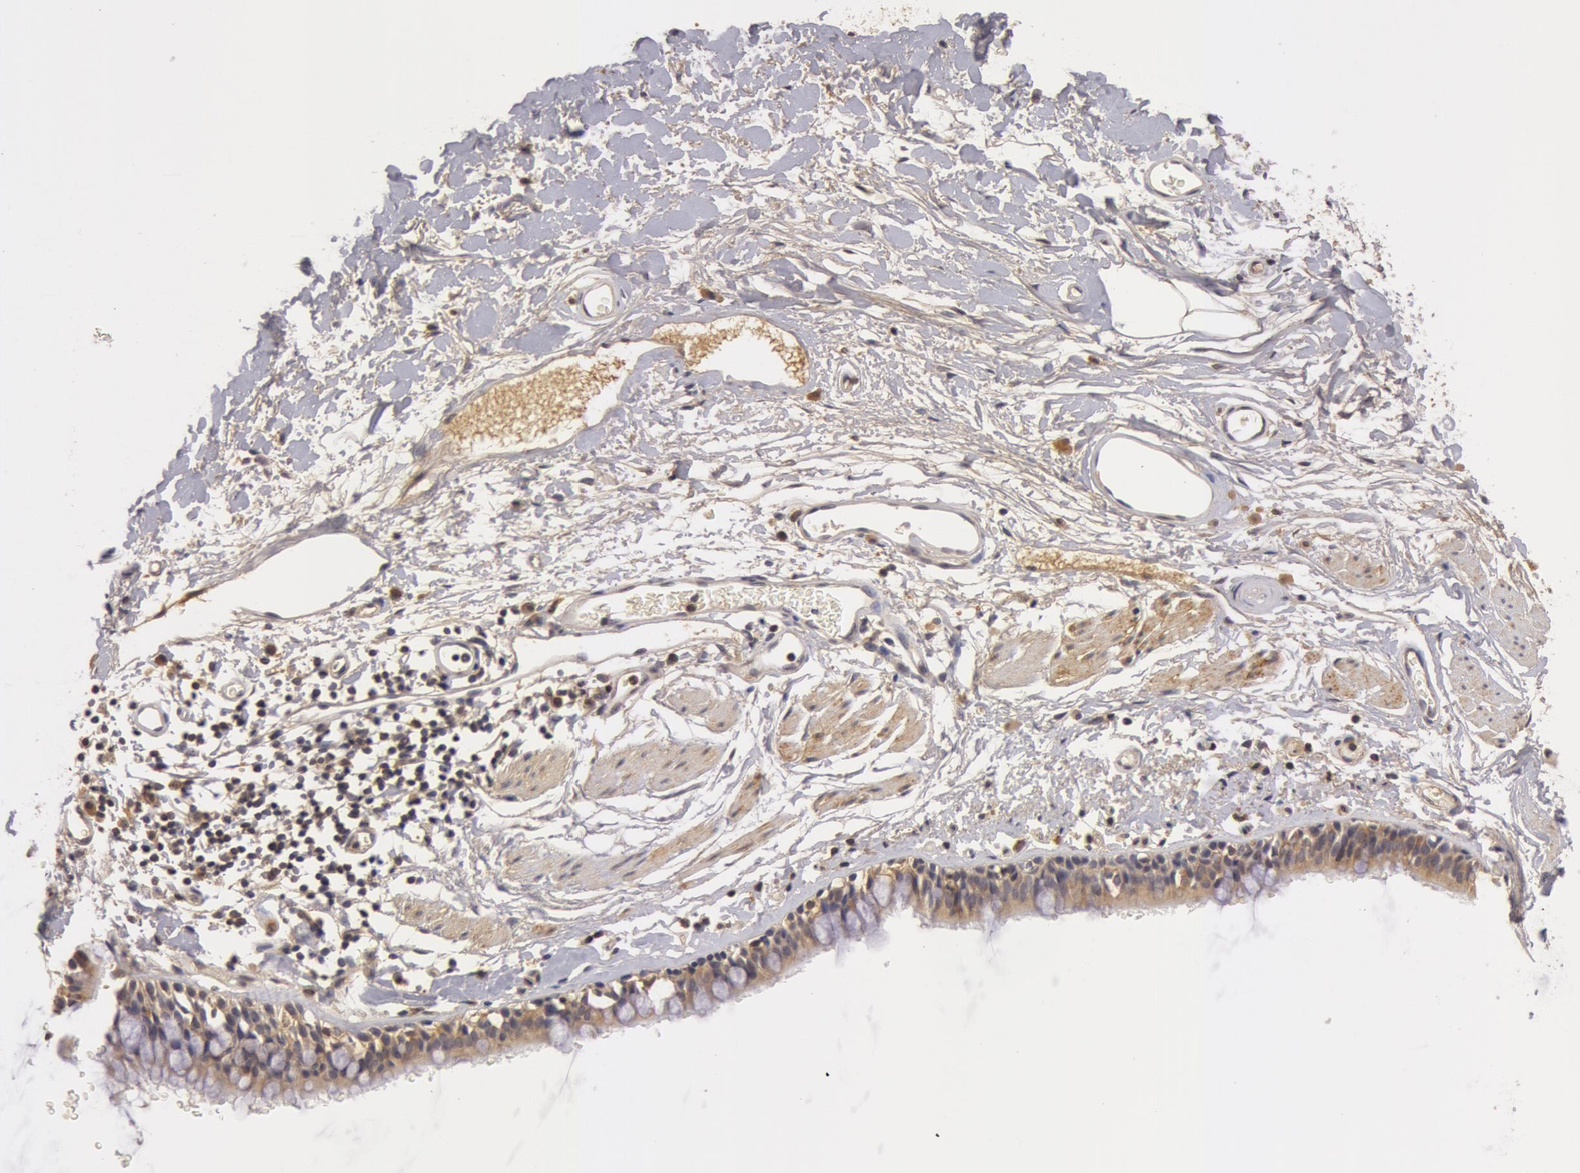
{"staining": {"intensity": "weak", "quantity": ">75%", "location": "cytoplasmic/membranous"}, "tissue": "bronchus", "cell_type": "Respiratory epithelial cells", "image_type": "normal", "snomed": [{"axis": "morphology", "description": "Normal tissue, NOS"}, {"axis": "topography", "description": "Lymph node of abdomen"}, {"axis": "topography", "description": "Lymph node of pelvis"}], "caption": "Immunohistochemistry (DAB (3,3'-diaminobenzidine)) staining of normal bronchus shows weak cytoplasmic/membranous protein staining in about >75% of respiratory epithelial cells. (IHC, brightfield microscopy, high magnification).", "gene": "BCHE", "patient": {"sex": "female", "age": 65}}